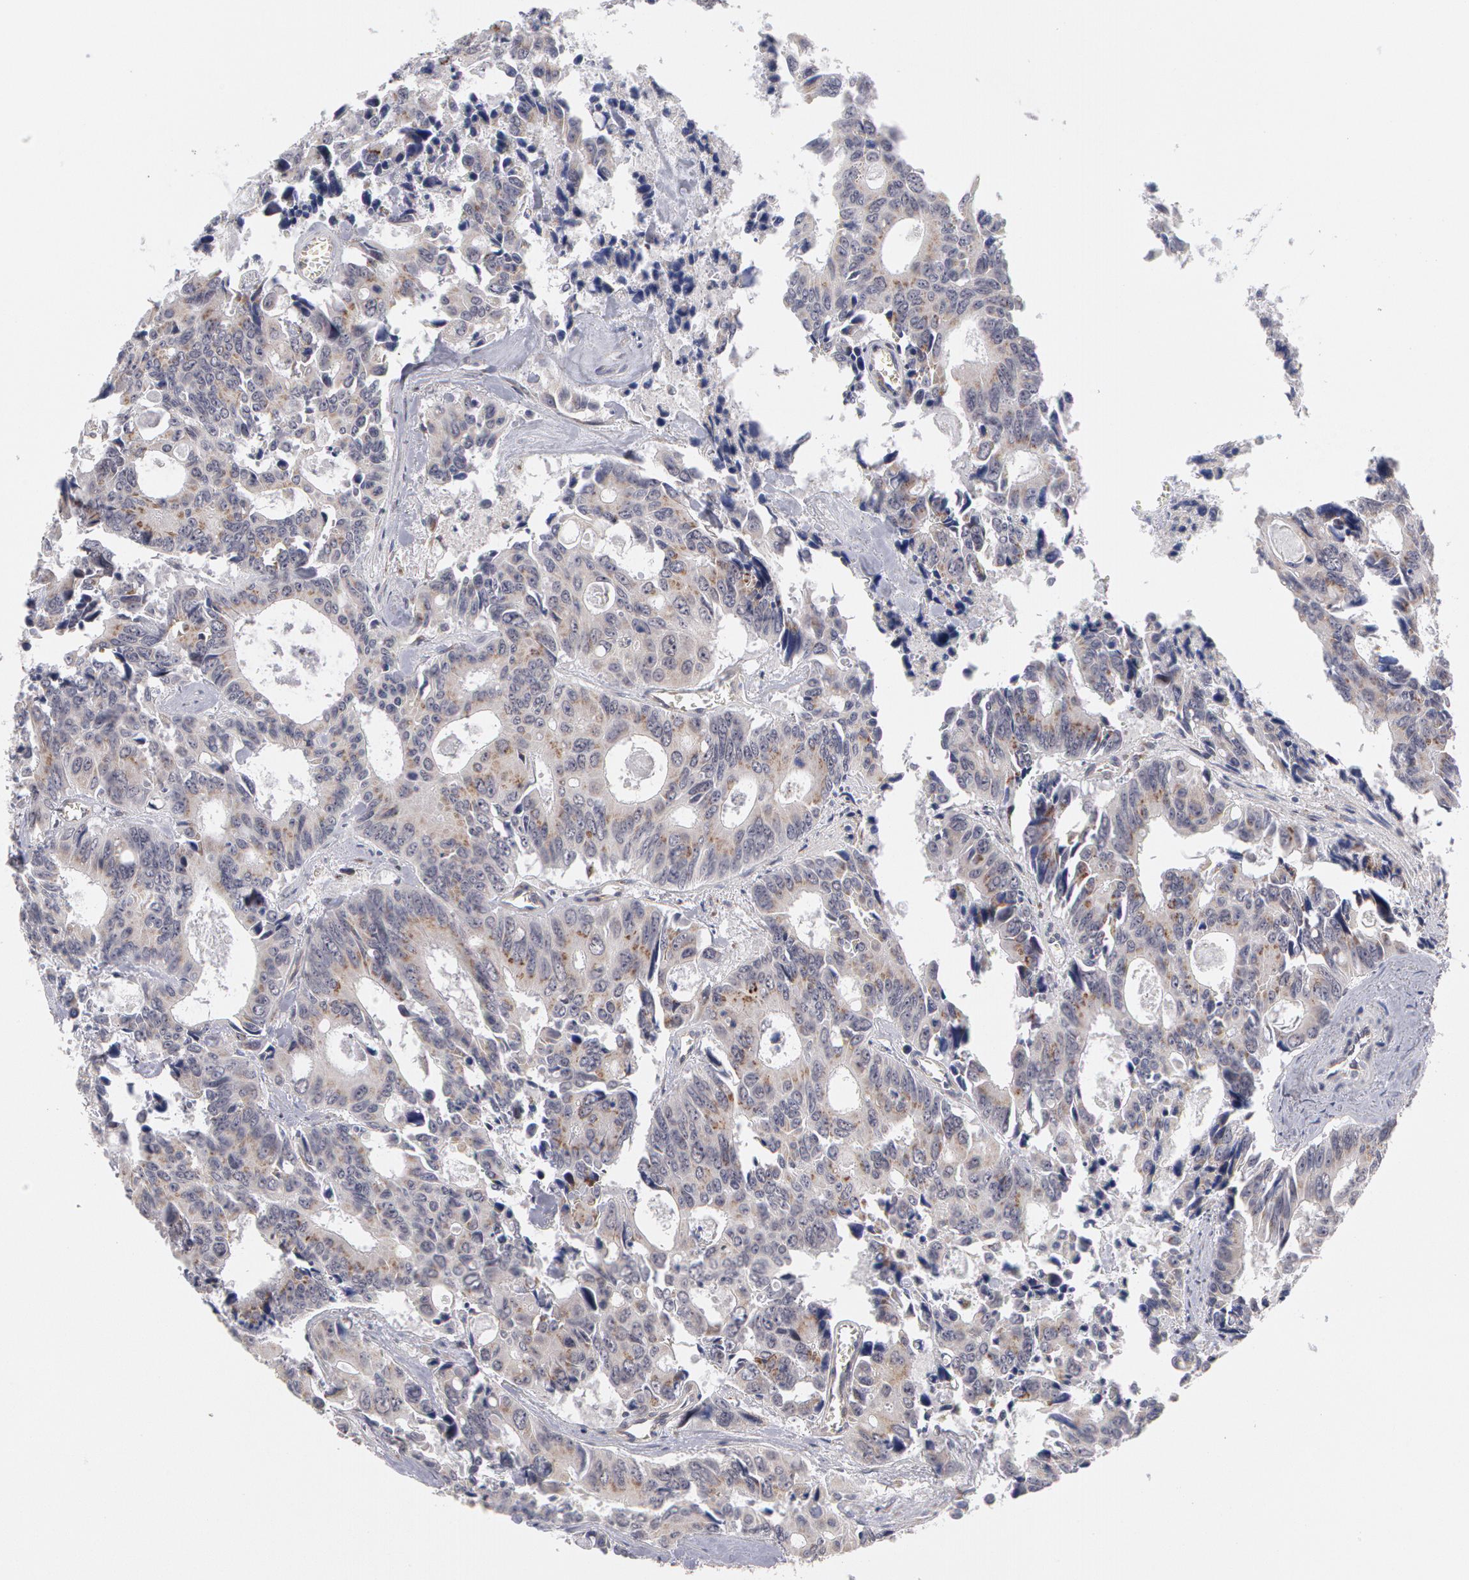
{"staining": {"intensity": "negative", "quantity": "none", "location": "none"}, "tissue": "colorectal cancer", "cell_type": "Tumor cells", "image_type": "cancer", "snomed": [{"axis": "morphology", "description": "Adenocarcinoma, NOS"}, {"axis": "topography", "description": "Rectum"}], "caption": "Immunohistochemical staining of colorectal adenocarcinoma displays no significant expression in tumor cells.", "gene": "STX5", "patient": {"sex": "male", "age": 76}}